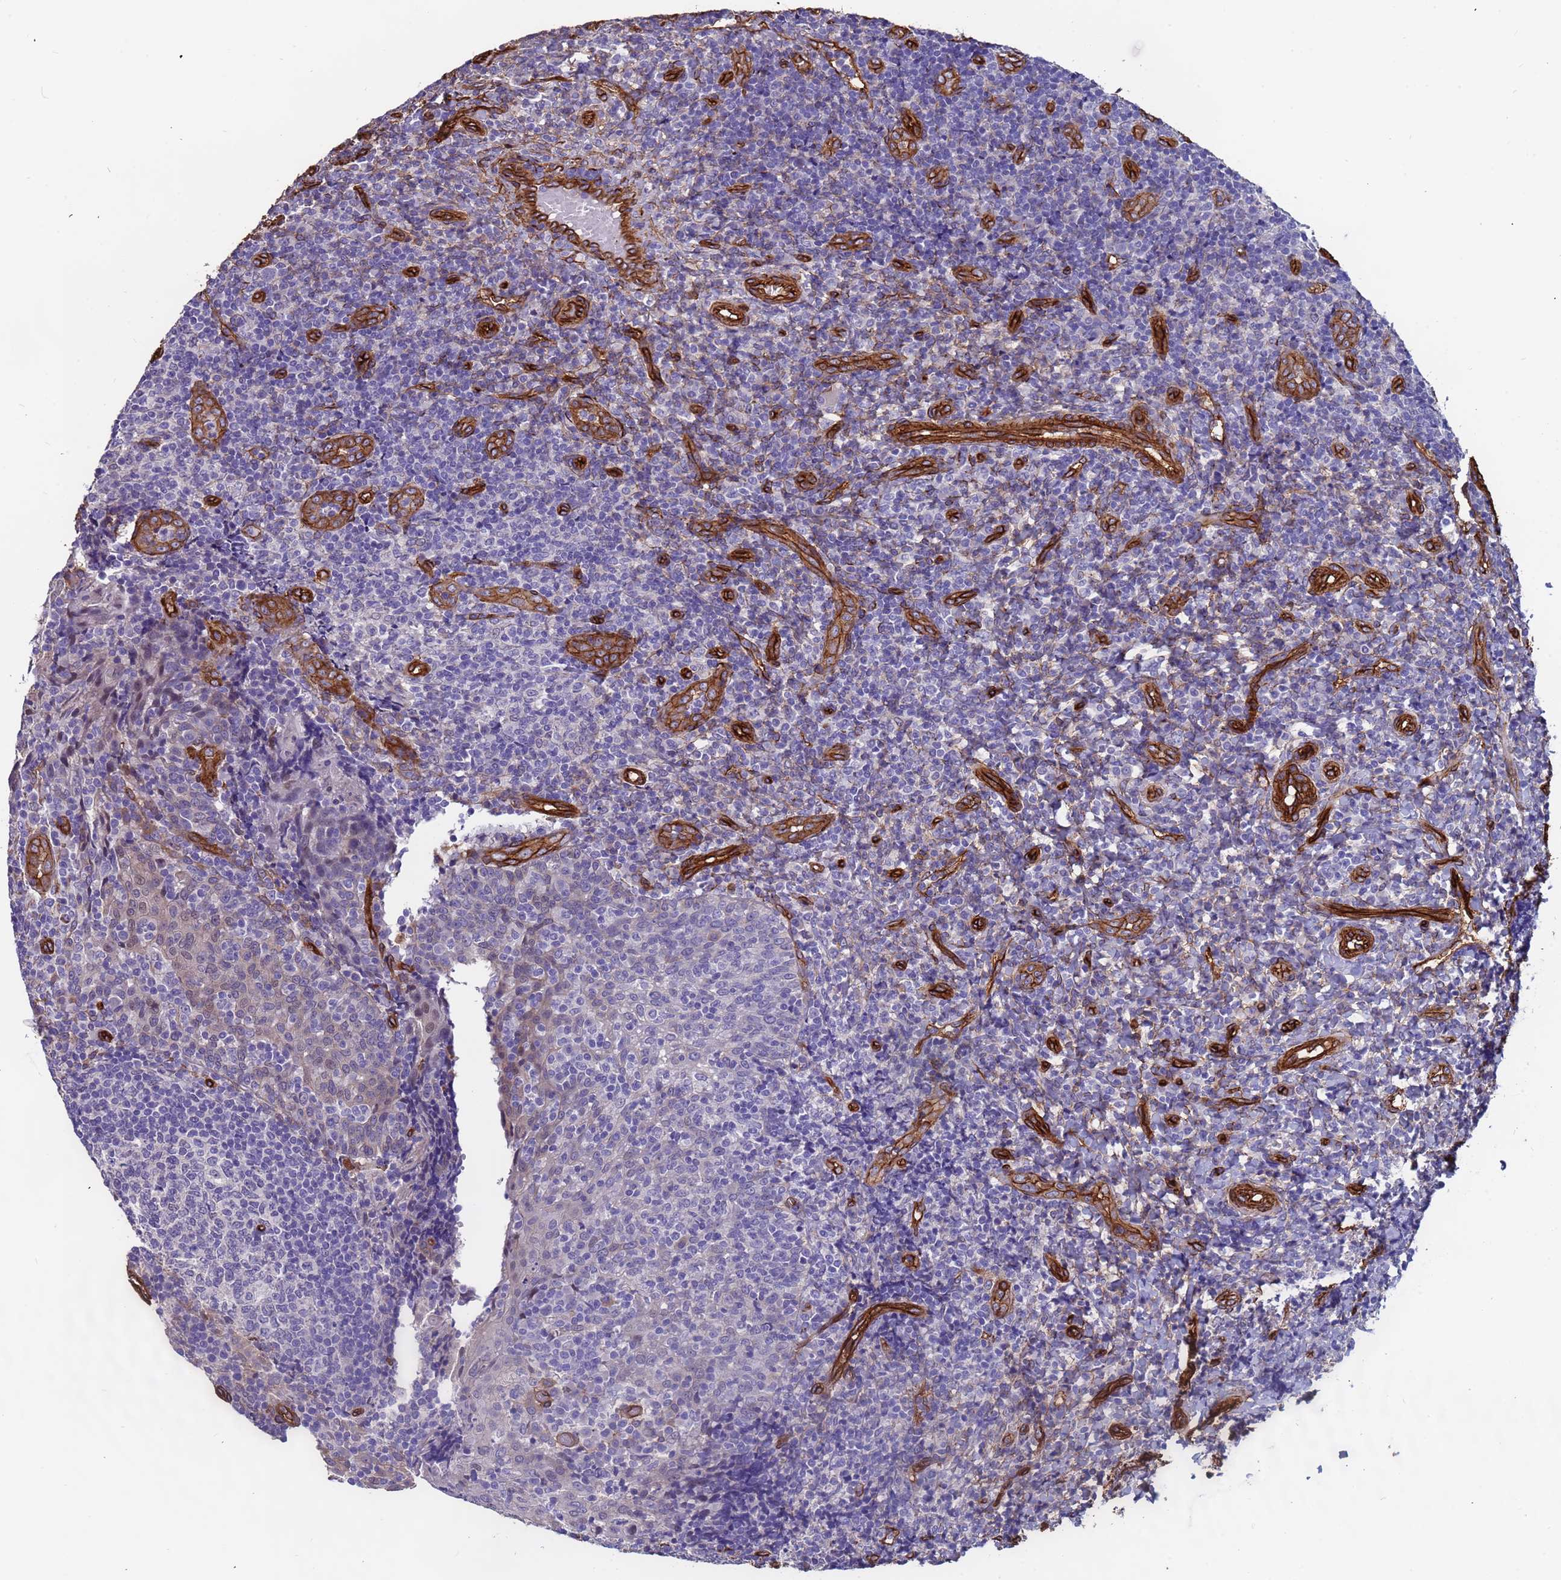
{"staining": {"intensity": "negative", "quantity": "none", "location": "none"}, "tissue": "tonsil", "cell_type": "Germinal center cells", "image_type": "normal", "snomed": [{"axis": "morphology", "description": "Normal tissue, NOS"}, {"axis": "topography", "description": "Tonsil"}], "caption": "IHC of benign tonsil displays no expression in germinal center cells.", "gene": "EHD2", "patient": {"sex": "female", "age": 19}}